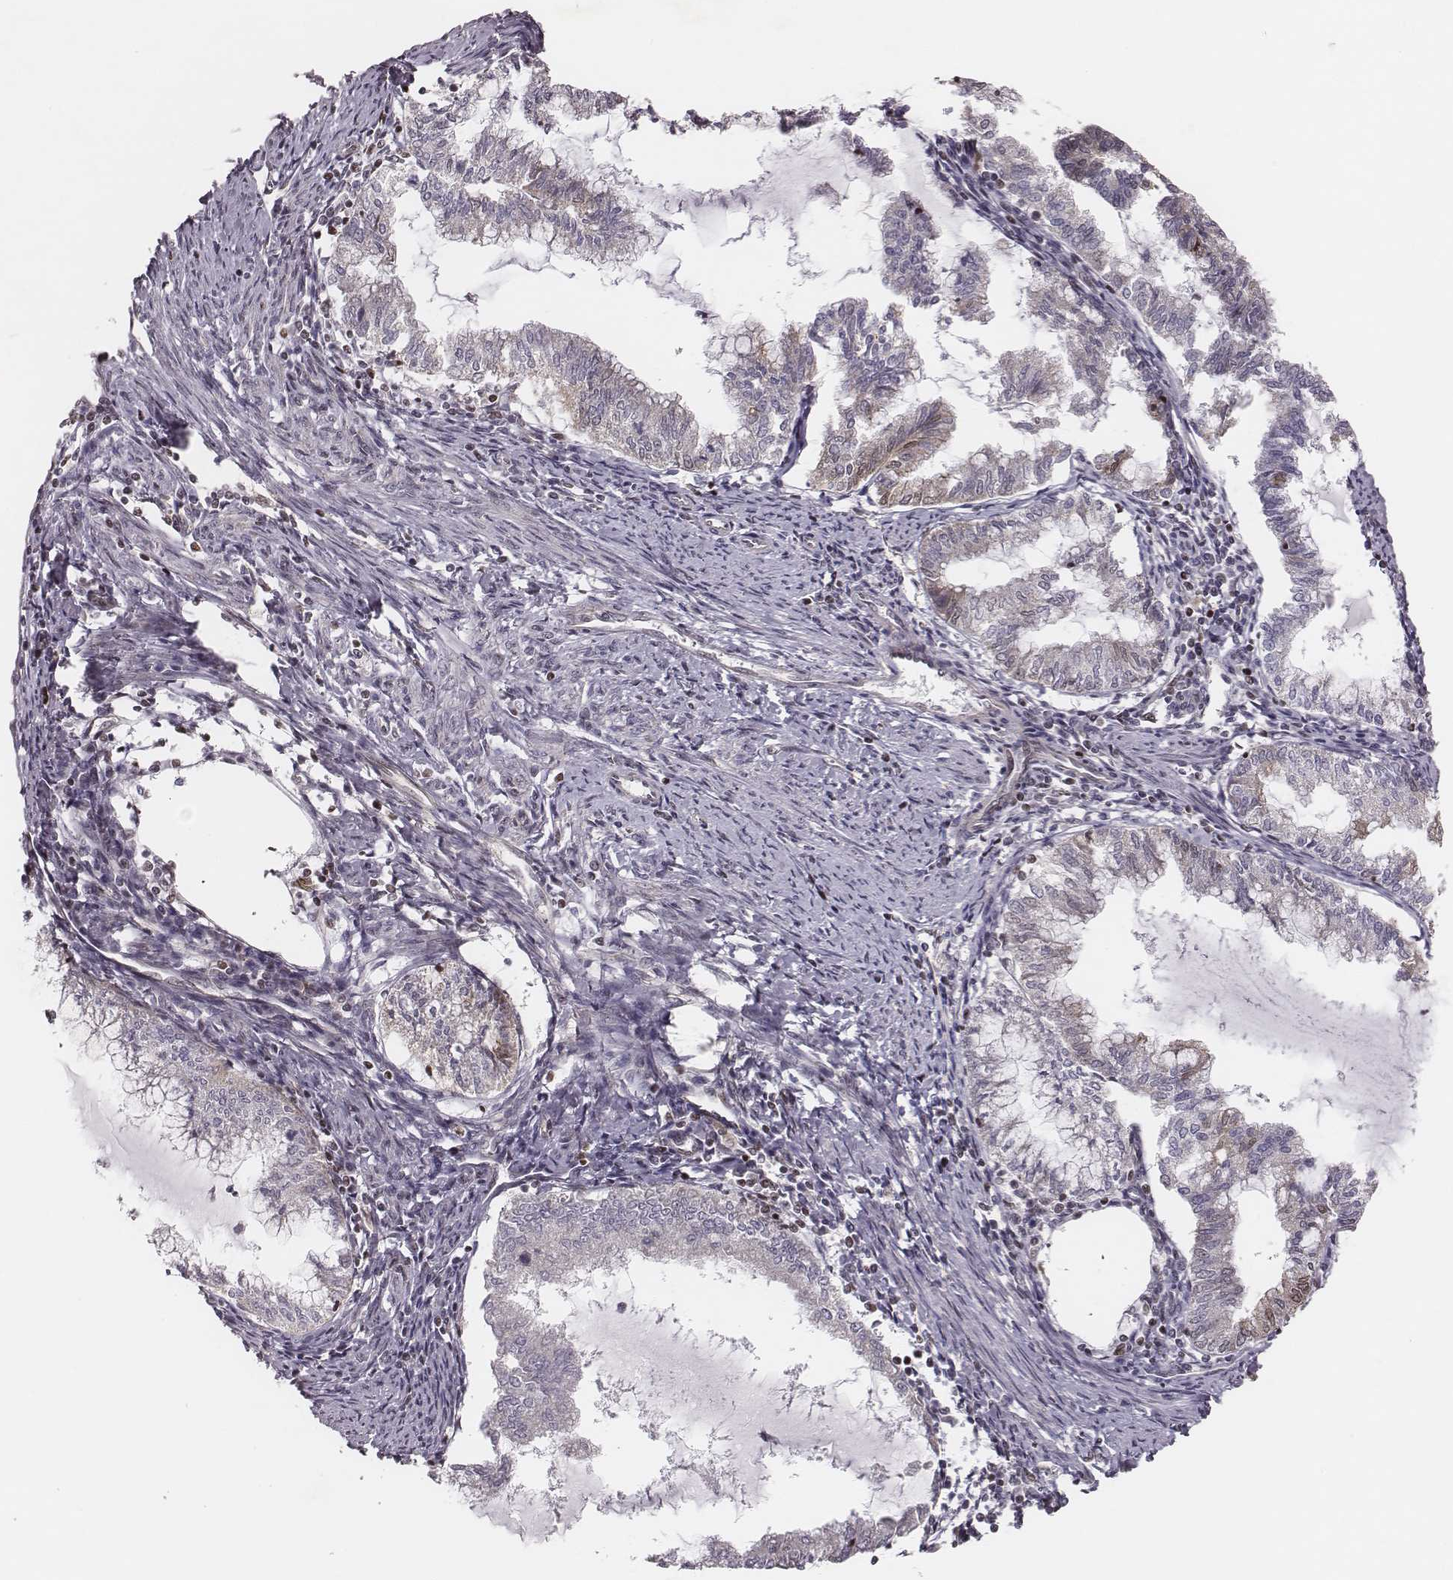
{"staining": {"intensity": "moderate", "quantity": "<25%", "location": "cytoplasmic/membranous"}, "tissue": "endometrial cancer", "cell_type": "Tumor cells", "image_type": "cancer", "snomed": [{"axis": "morphology", "description": "Adenocarcinoma, NOS"}, {"axis": "topography", "description": "Endometrium"}], "caption": "Moderate cytoplasmic/membranous protein positivity is appreciated in about <25% of tumor cells in endometrial cancer.", "gene": "WDR59", "patient": {"sex": "female", "age": 79}}